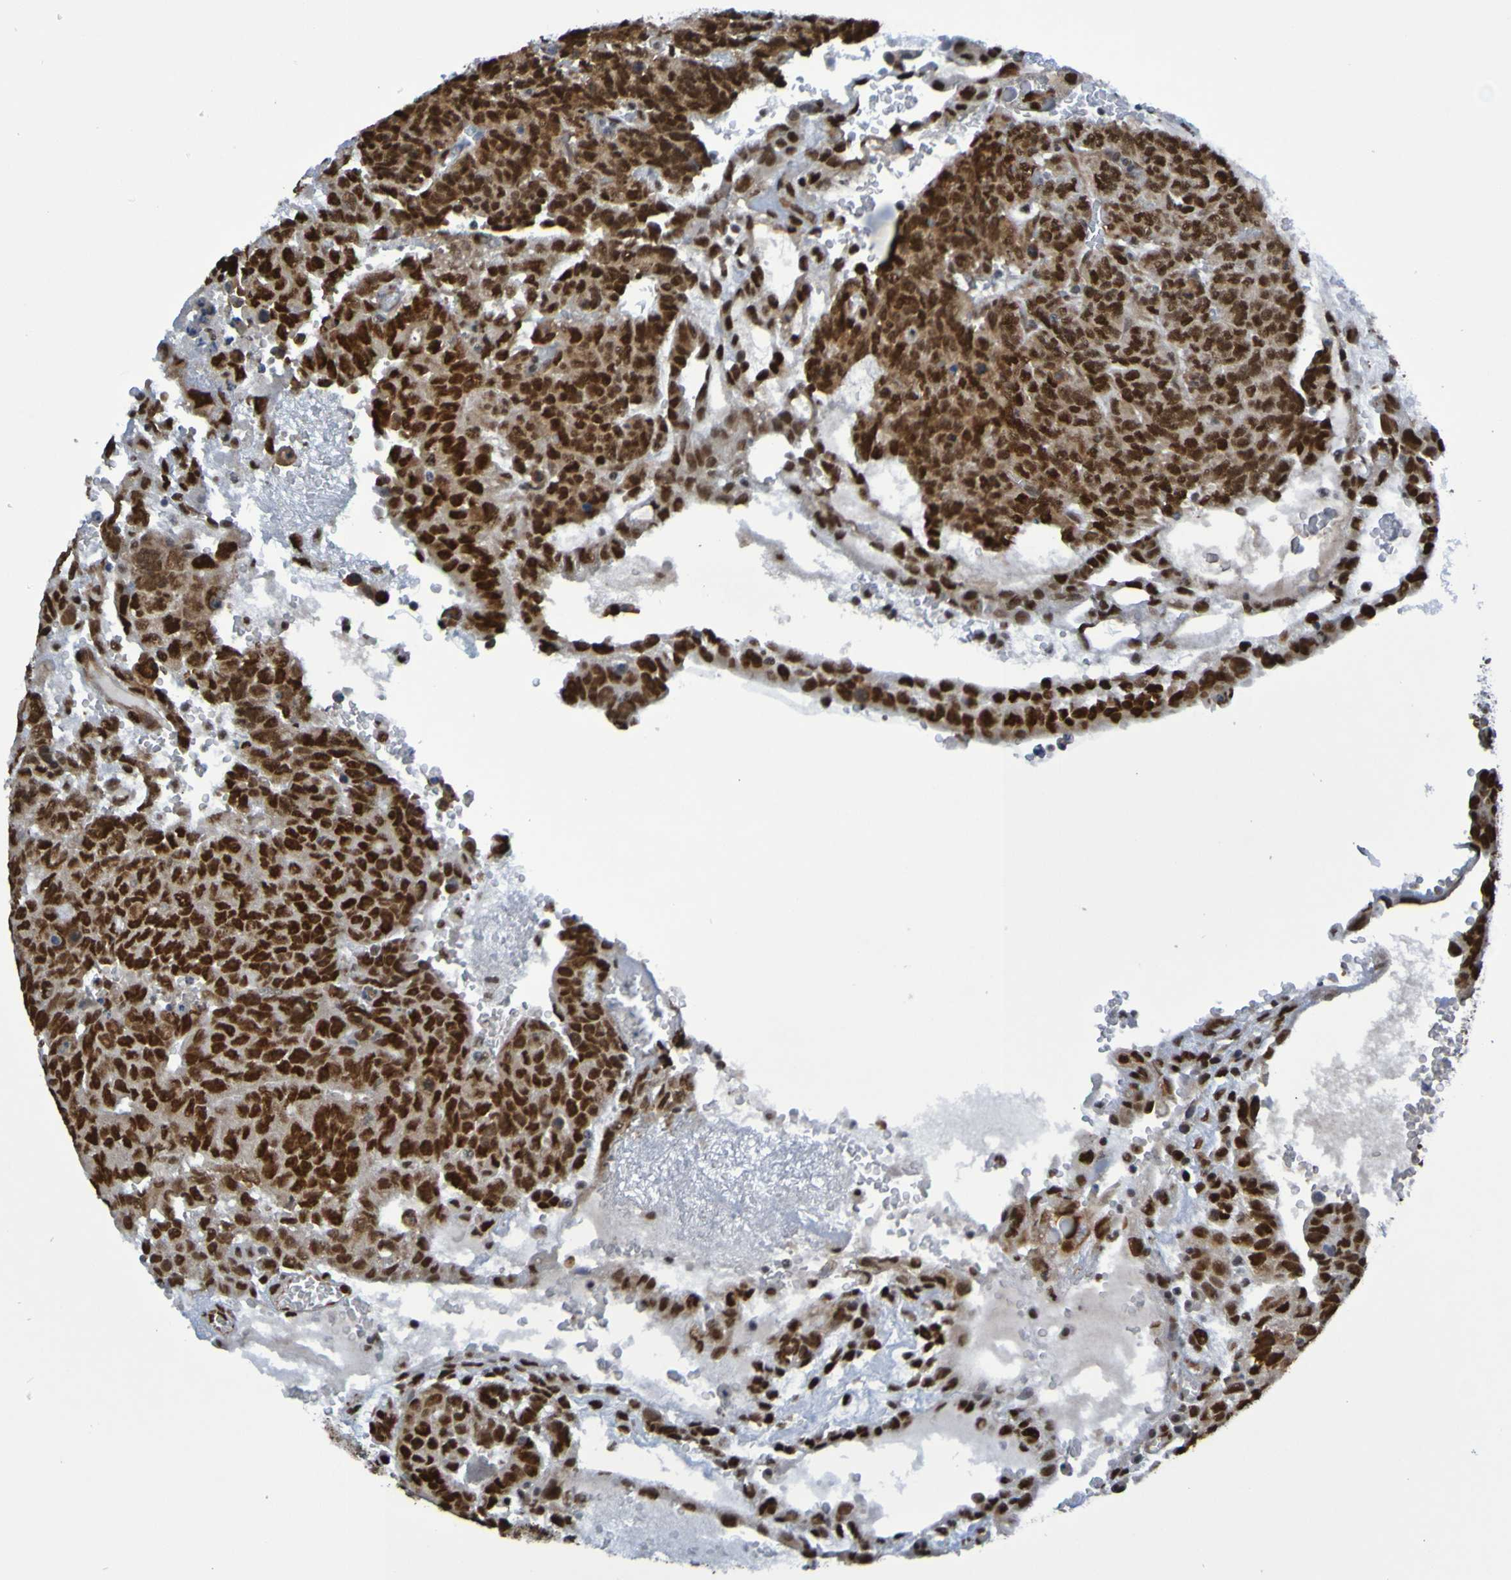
{"staining": {"intensity": "strong", "quantity": ">75%", "location": "nuclear"}, "tissue": "testis cancer", "cell_type": "Tumor cells", "image_type": "cancer", "snomed": [{"axis": "morphology", "description": "Seminoma, NOS"}, {"axis": "morphology", "description": "Carcinoma, Embryonal, NOS"}, {"axis": "topography", "description": "Testis"}], "caption": "Testis cancer tissue displays strong nuclear staining in approximately >75% of tumor cells, visualized by immunohistochemistry. Nuclei are stained in blue.", "gene": "HDAC2", "patient": {"sex": "male", "age": 52}}